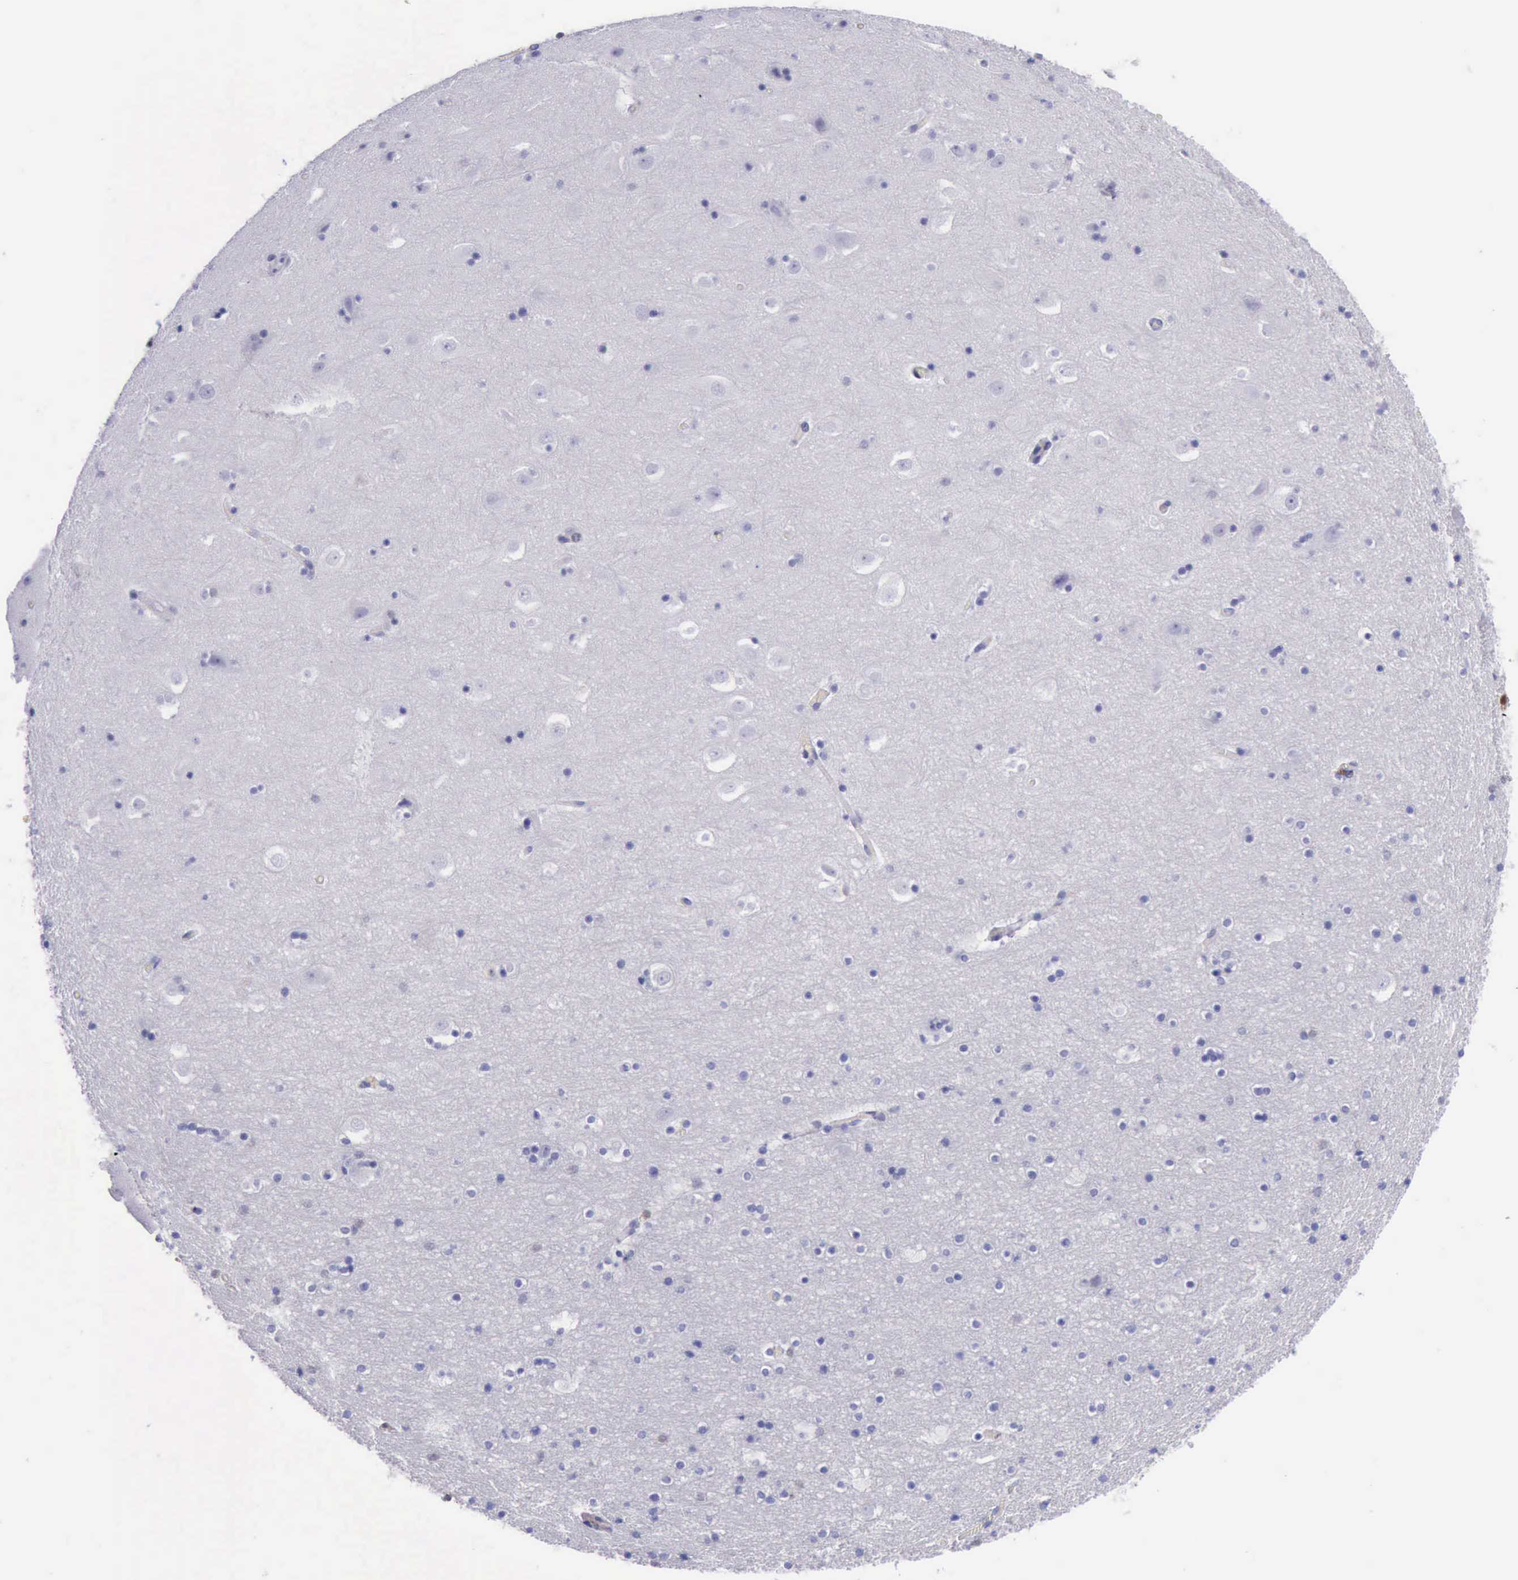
{"staining": {"intensity": "negative", "quantity": "none", "location": "none"}, "tissue": "hippocampus", "cell_type": "Glial cells", "image_type": "normal", "snomed": [{"axis": "morphology", "description": "Normal tissue, NOS"}, {"axis": "topography", "description": "Hippocampus"}], "caption": "The micrograph reveals no significant positivity in glial cells of hippocampus. Brightfield microscopy of immunohistochemistry stained with DAB (3,3'-diaminobenzidine) (brown) and hematoxylin (blue), captured at high magnification.", "gene": "TYMP", "patient": {"sex": "male", "age": 45}}